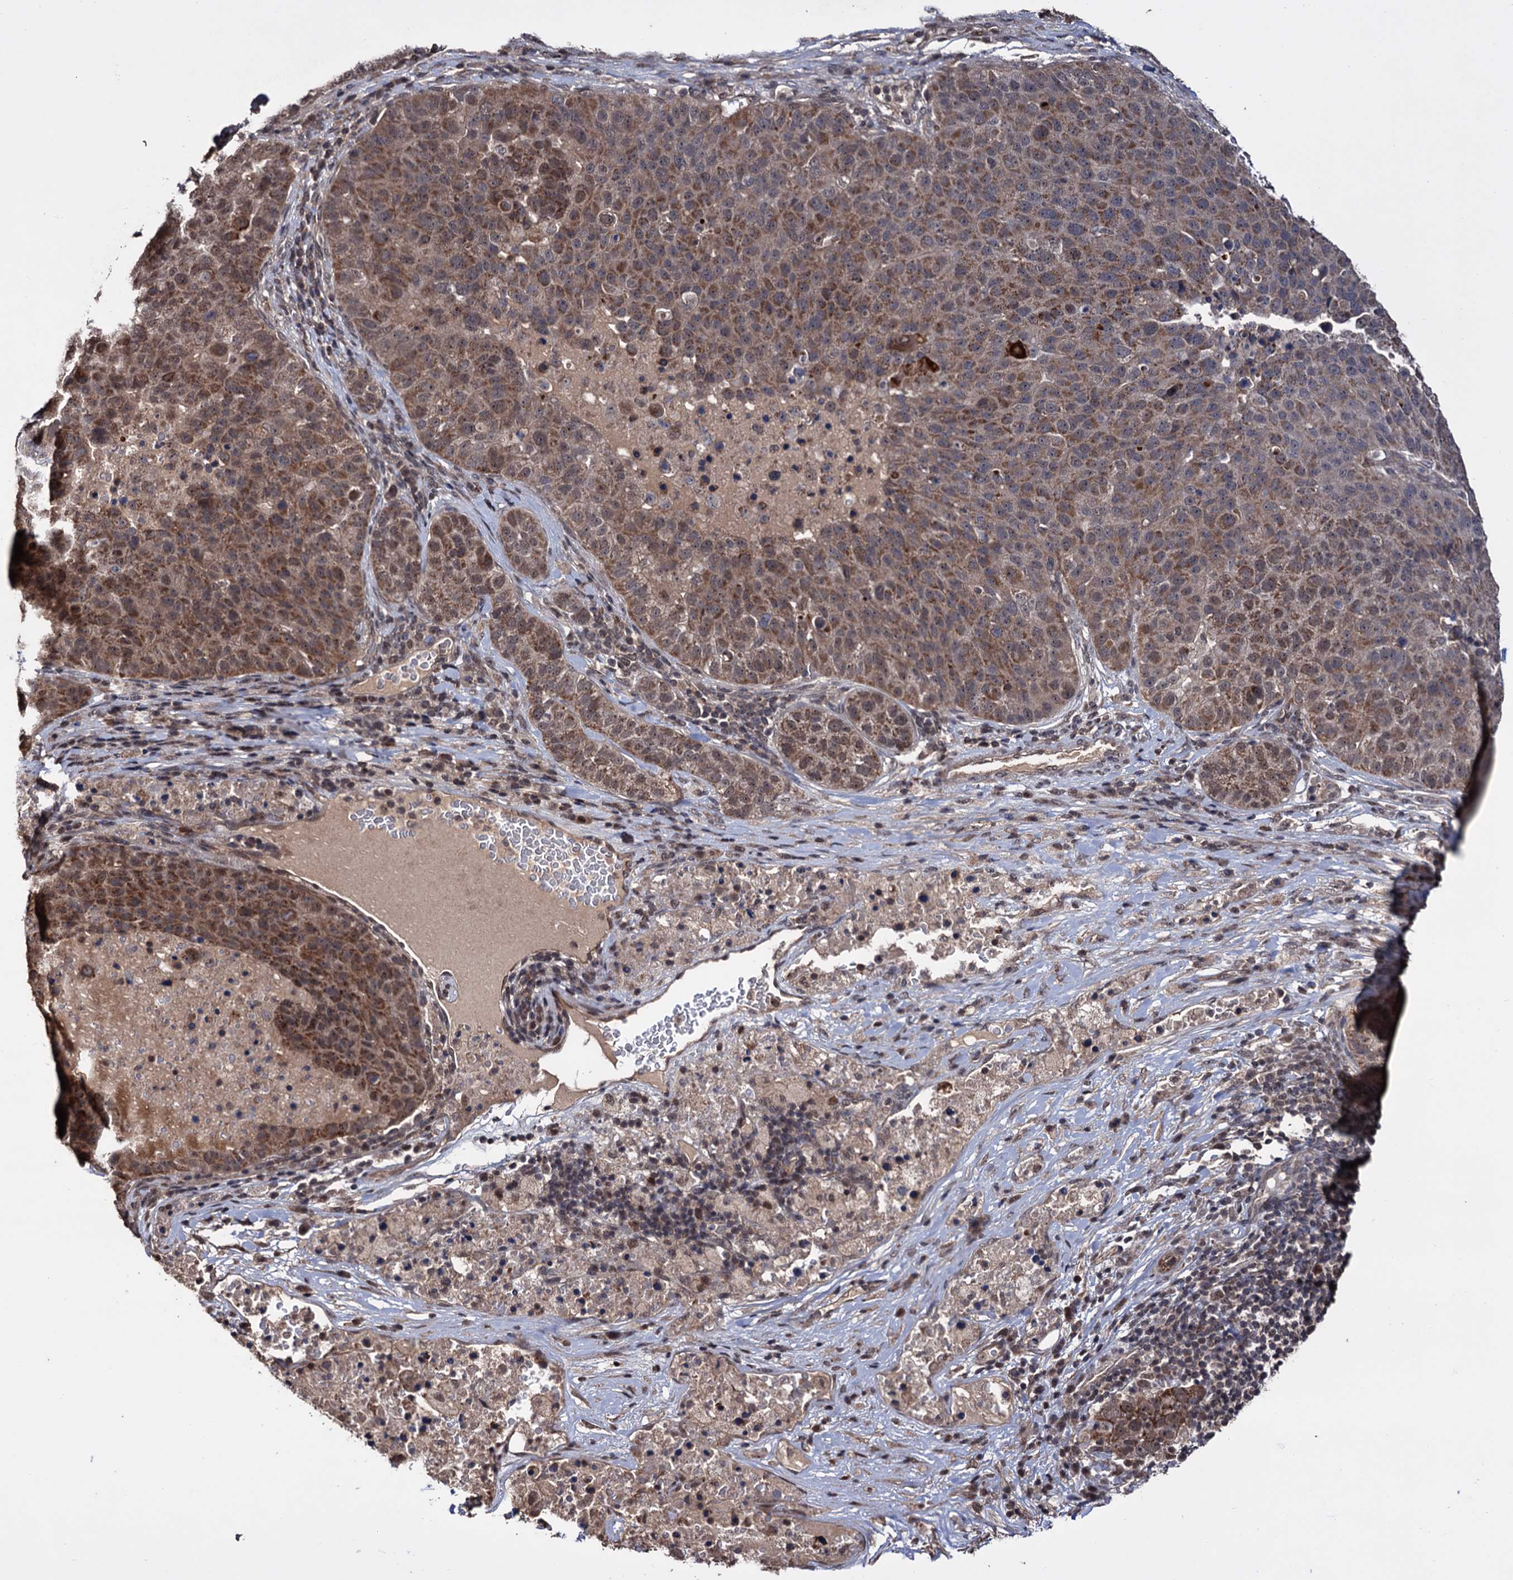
{"staining": {"intensity": "moderate", "quantity": ">75%", "location": "cytoplasmic/membranous"}, "tissue": "pancreatic cancer", "cell_type": "Tumor cells", "image_type": "cancer", "snomed": [{"axis": "morphology", "description": "Adenocarcinoma, NOS"}, {"axis": "topography", "description": "Pancreas"}], "caption": "Protein expression analysis of human pancreatic cancer (adenocarcinoma) reveals moderate cytoplasmic/membranous expression in approximately >75% of tumor cells.", "gene": "KLF5", "patient": {"sex": "female", "age": 61}}